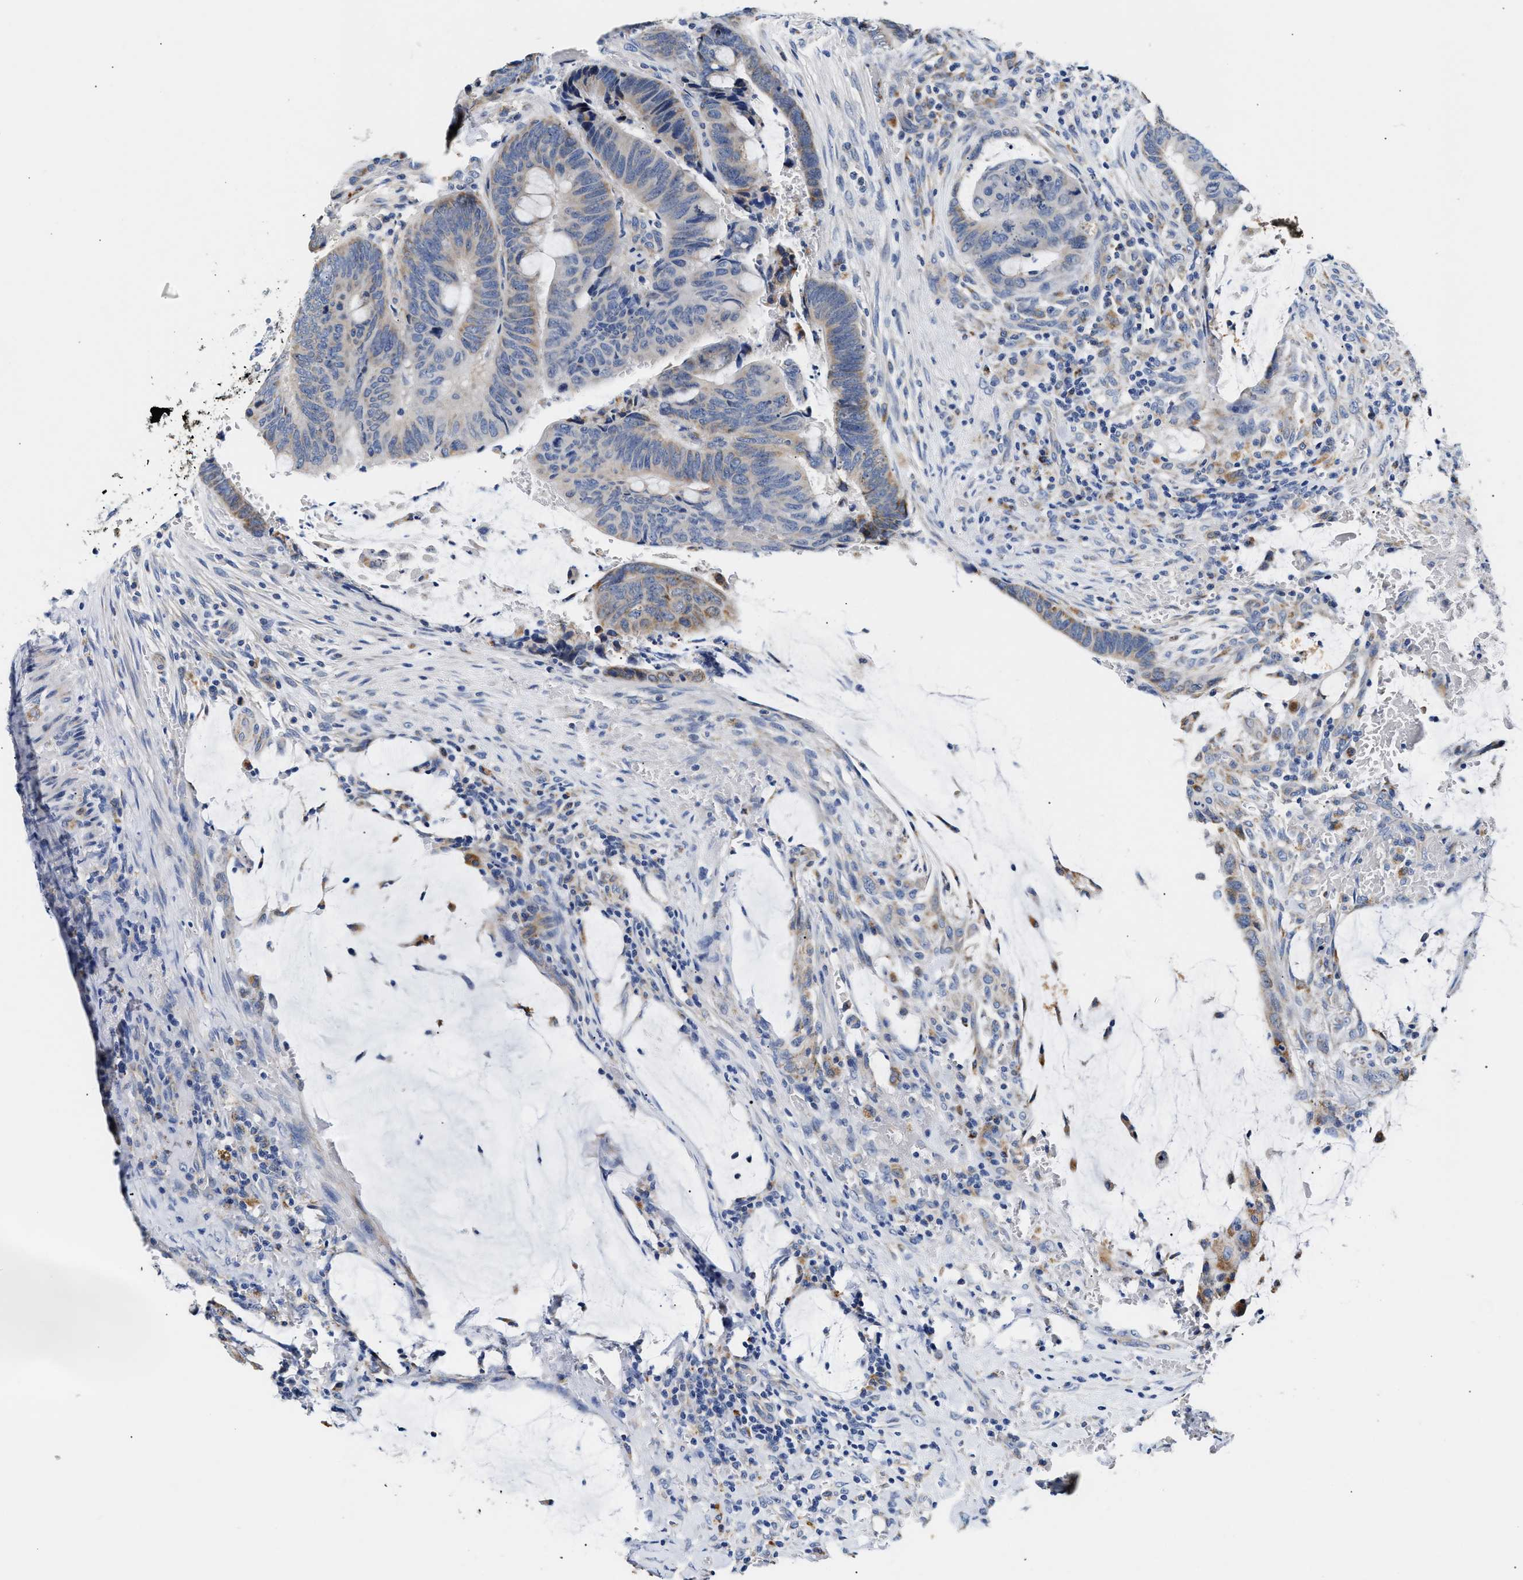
{"staining": {"intensity": "weak", "quantity": ">75%", "location": "cytoplasmic/membranous"}, "tissue": "colorectal cancer", "cell_type": "Tumor cells", "image_type": "cancer", "snomed": [{"axis": "morphology", "description": "Normal tissue, NOS"}, {"axis": "morphology", "description": "Adenocarcinoma, NOS"}, {"axis": "topography", "description": "Rectum"}, {"axis": "topography", "description": "Peripheral nerve tissue"}], "caption": "Immunohistochemistry (IHC) of human colorectal cancer (adenocarcinoma) reveals low levels of weak cytoplasmic/membranous positivity in approximately >75% of tumor cells.", "gene": "ACADVL", "patient": {"sex": "male", "age": 92}}